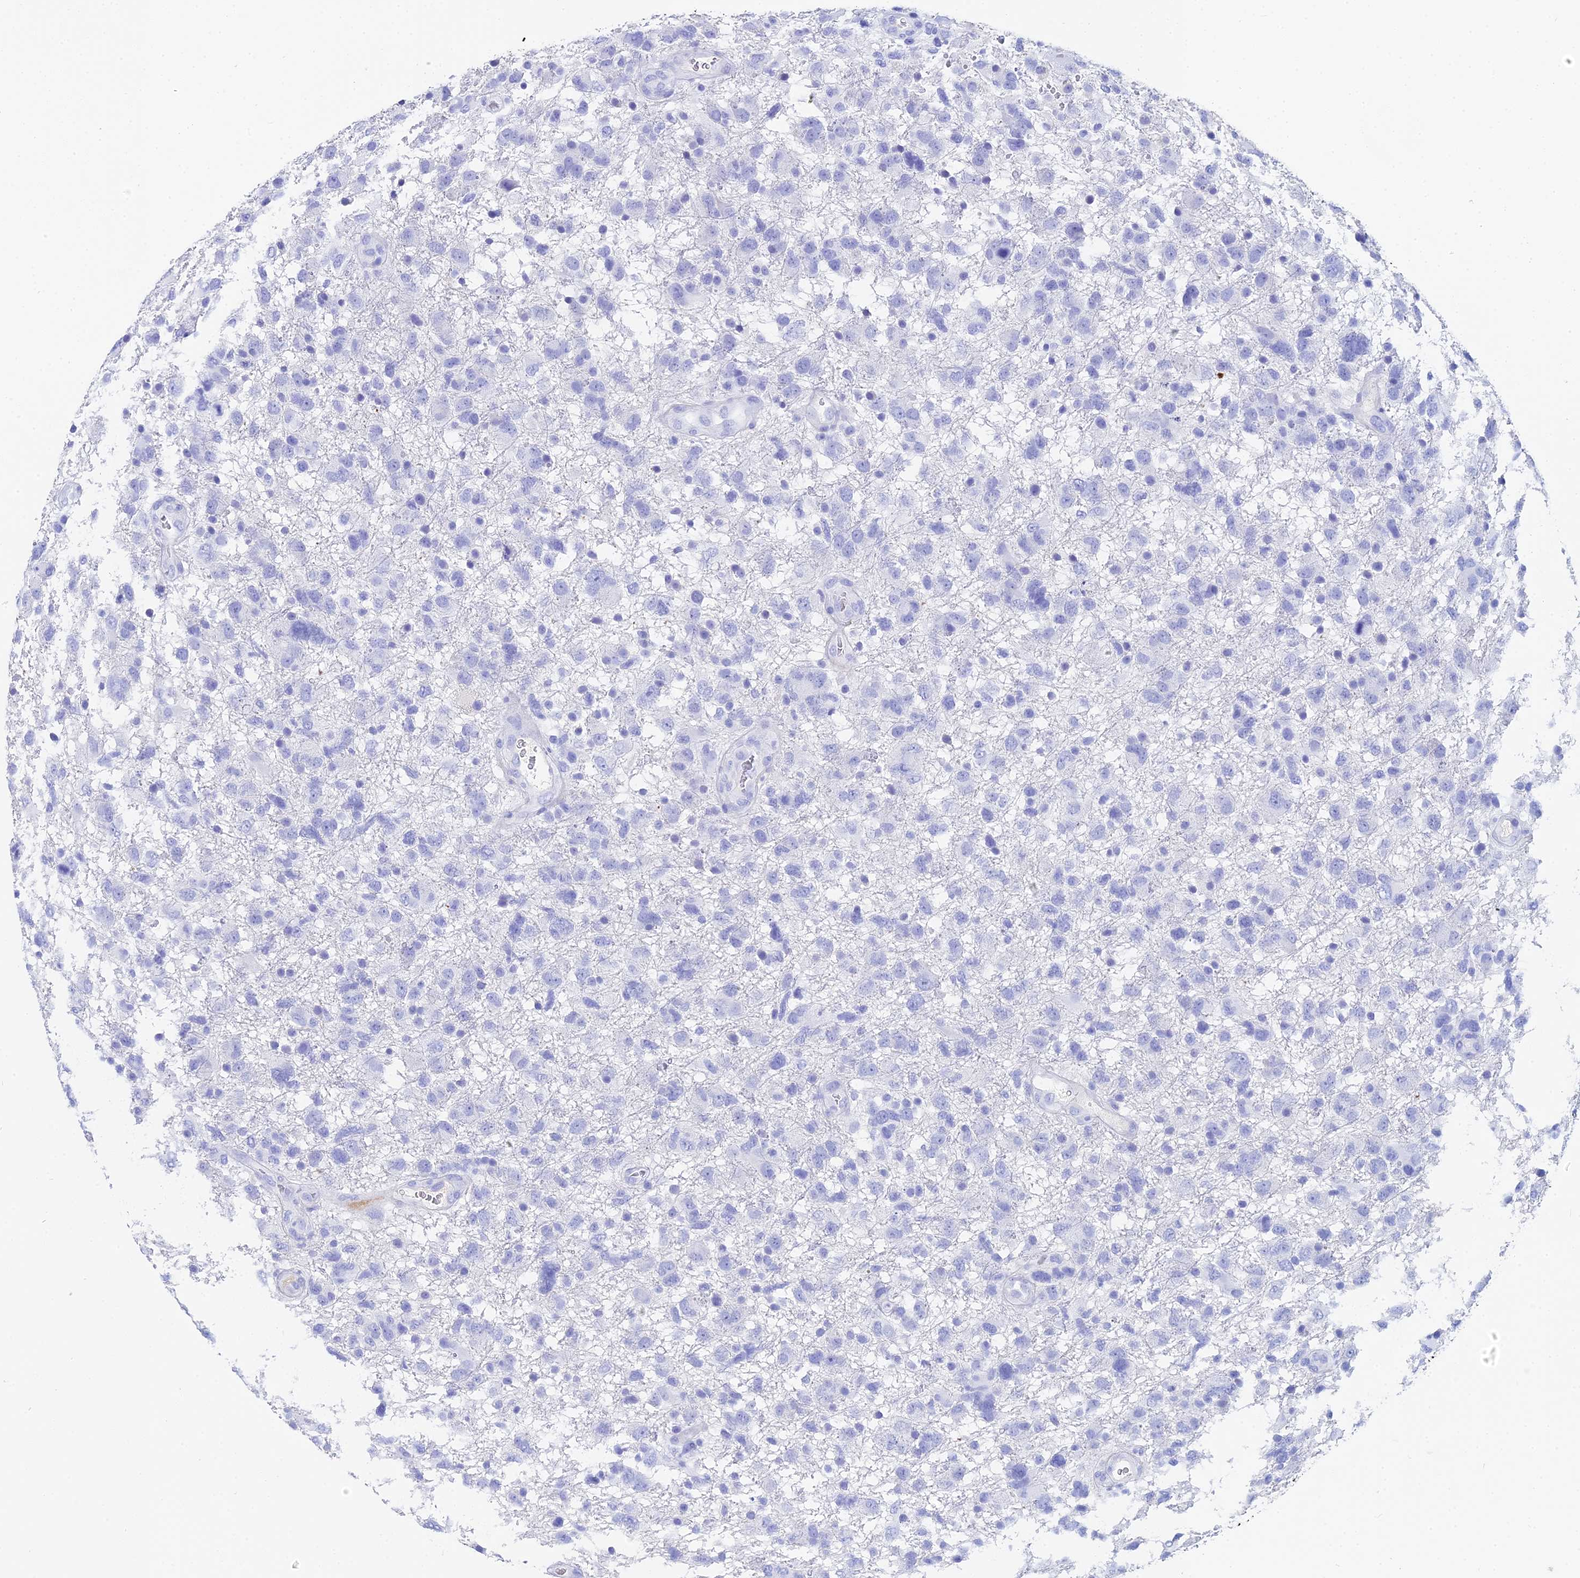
{"staining": {"intensity": "negative", "quantity": "none", "location": "none"}, "tissue": "glioma", "cell_type": "Tumor cells", "image_type": "cancer", "snomed": [{"axis": "morphology", "description": "Glioma, malignant, High grade"}, {"axis": "topography", "description": "Brain"}], "caption": "IHC micrograph of neoplastic tissue: malignant high-grade glioma stained with DAB (3,3'-diaminobenzidine) displays no significant protein positivity in tumor cells. (DAB (3,3'-diaminobenzidine) immunohistochemistry (IHC) visualized using brightfield microscopy, high magnification).", "gene": "CELA3A", "patient": {"sex": "male", "age": 61}}